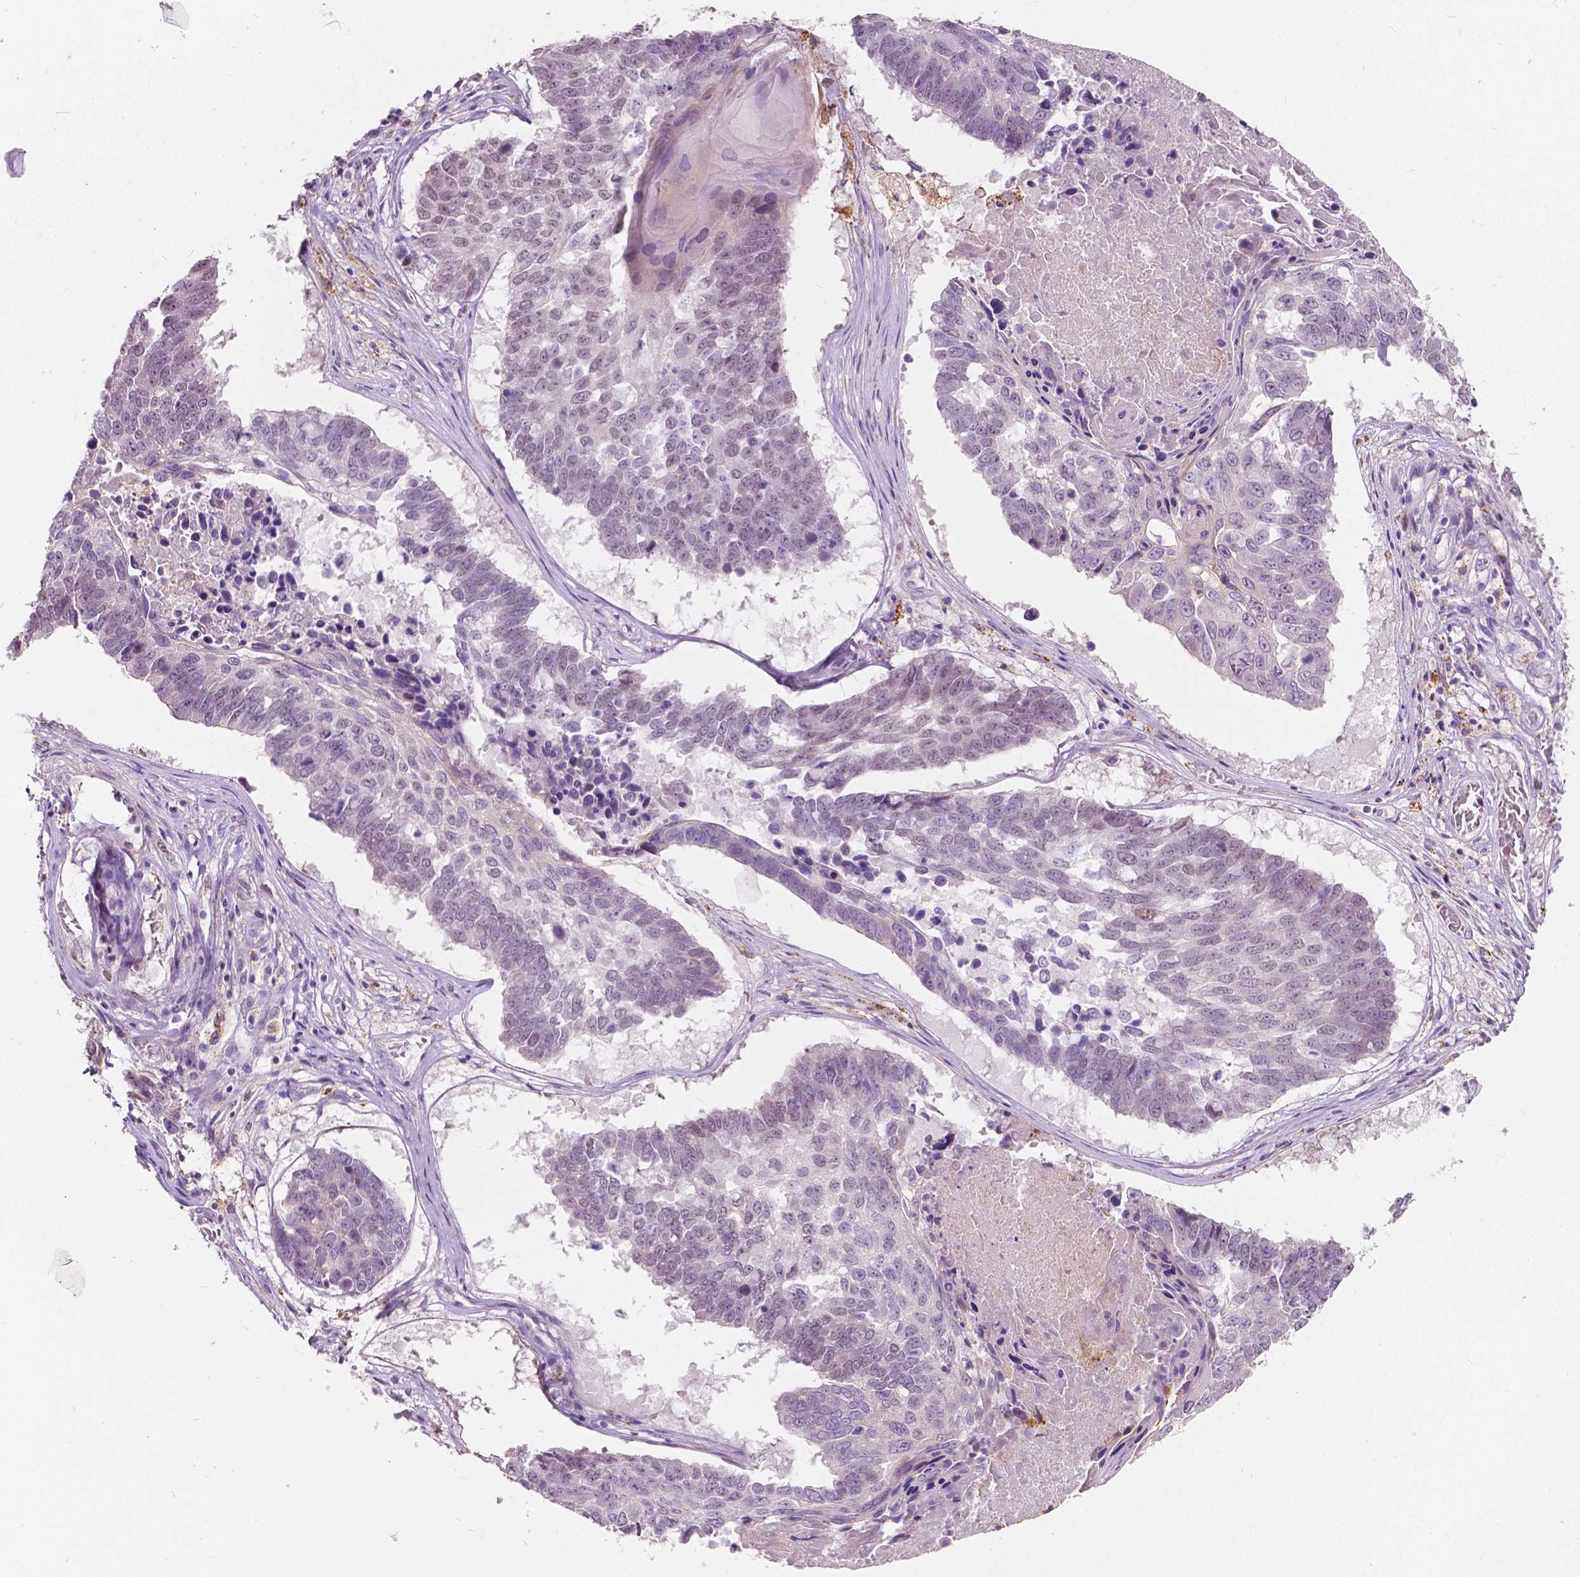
{"staining": {"intensity": "negative", "quantity": "none", "location": "none"}, "tissue": "lung cancer", "cell_type": "Tumor cells", "image_type": "cancer", "snomed": [{"axis": "morphology", "description": "Squamous cell carcinoma, NOS"}, {"axis": "topography", "description": "Lung"}], "caption": "DAB immunohistochemical staining of squamous cell carcinoma (lung) reveals no significant expression in tumor cells.", "gene": "DLX6", "patient": {"sex": "male", "age": 73}}